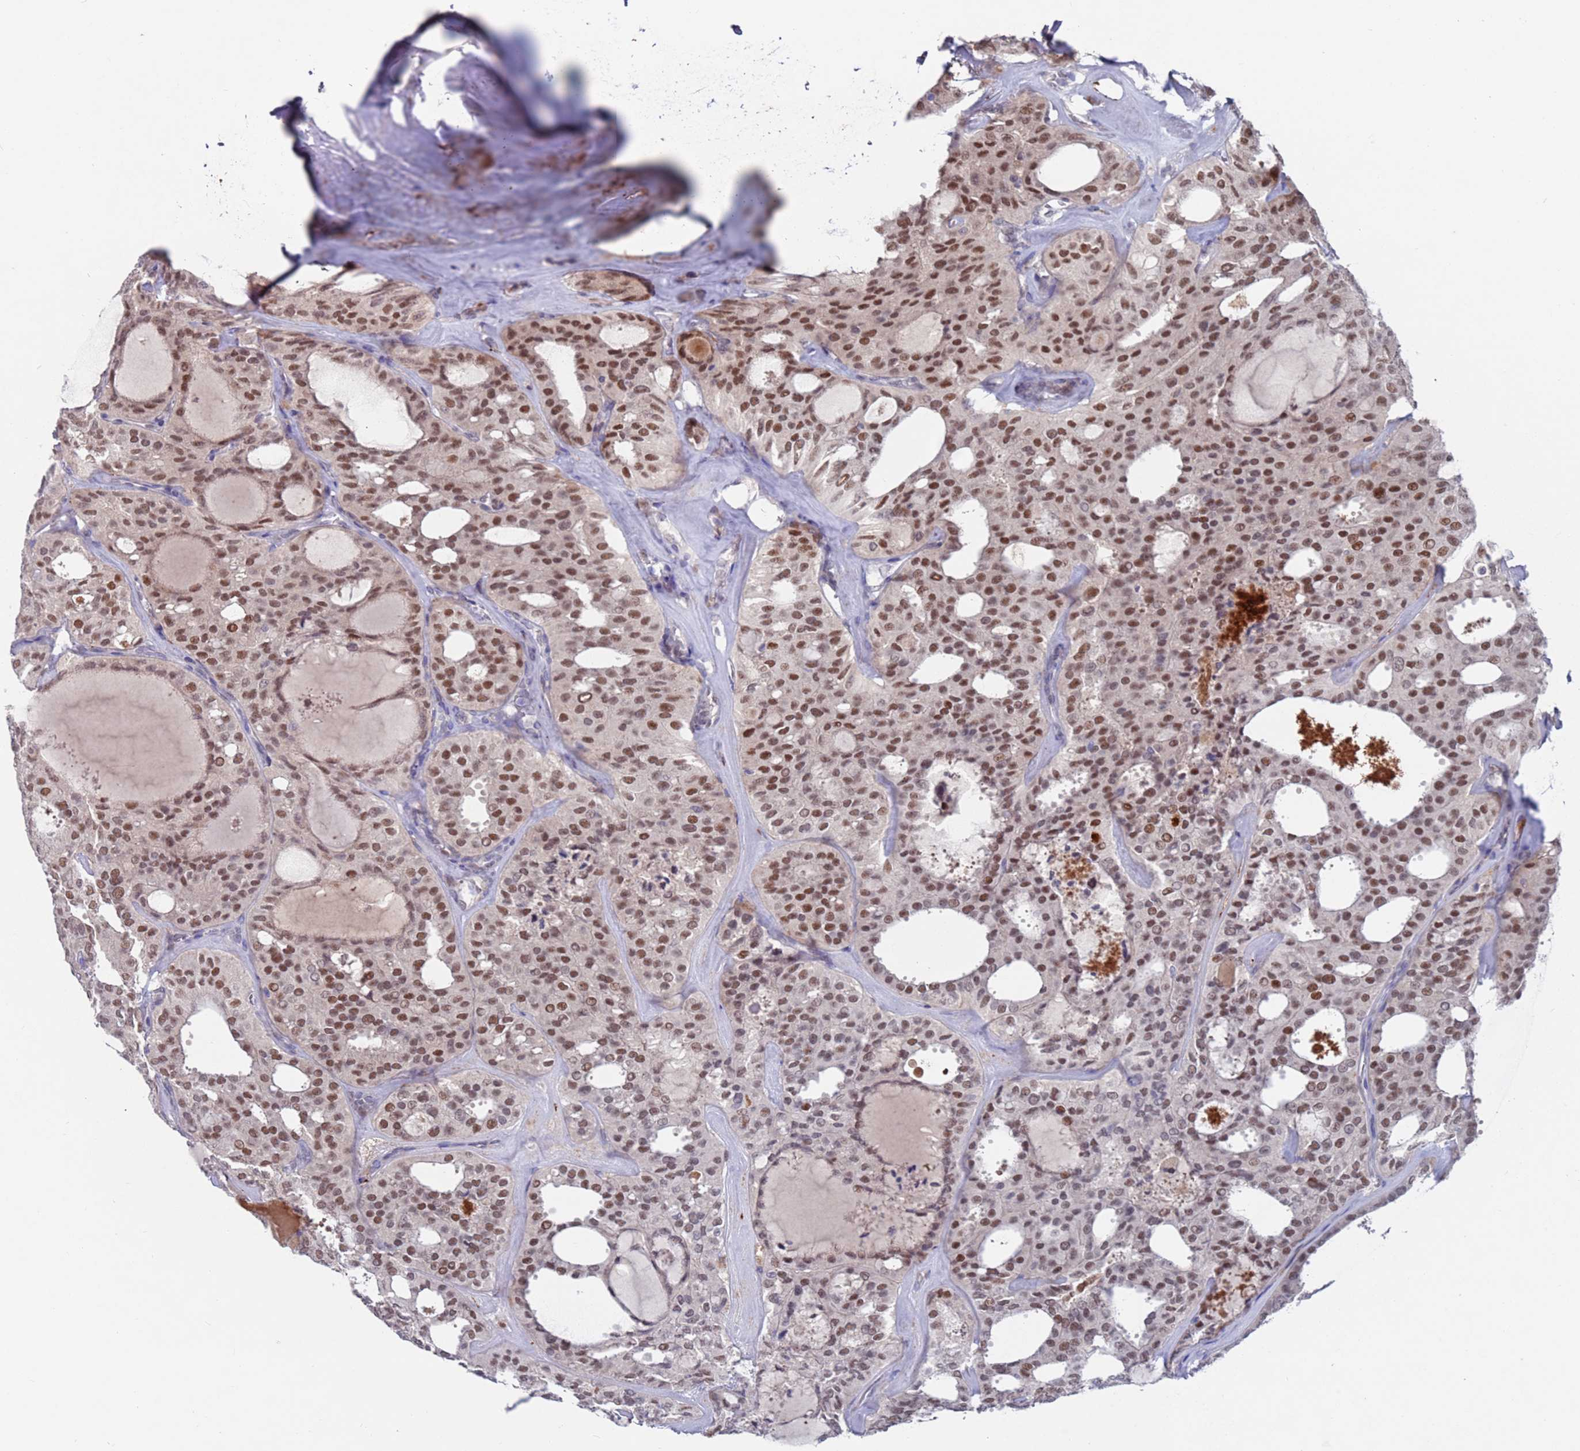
{"staining": {"intensity": "moderate", "quantity": "25%-75%", "location": "nuclear"}, "tissue": "thyroid cancer", "cell_type": "Tumor cells", "image_type": "cancer", "snomed": [{"axis": "morphology", "description": "Follicular adenoma carcinoma, NOS"}, {"axis": "topography", "description": "Thyroid gland"}], "caption": "Immunohistochemistry image of neoplastic tissue: human thyroid cancer stained using immunohistochemistry displays medium levels of moderate protein expression localized specifically in the nuclear of tumor cells, appearing as a nuclear brown color.", "gene": "FBXO27", "patient": {"sex": "male", "age": 75}}